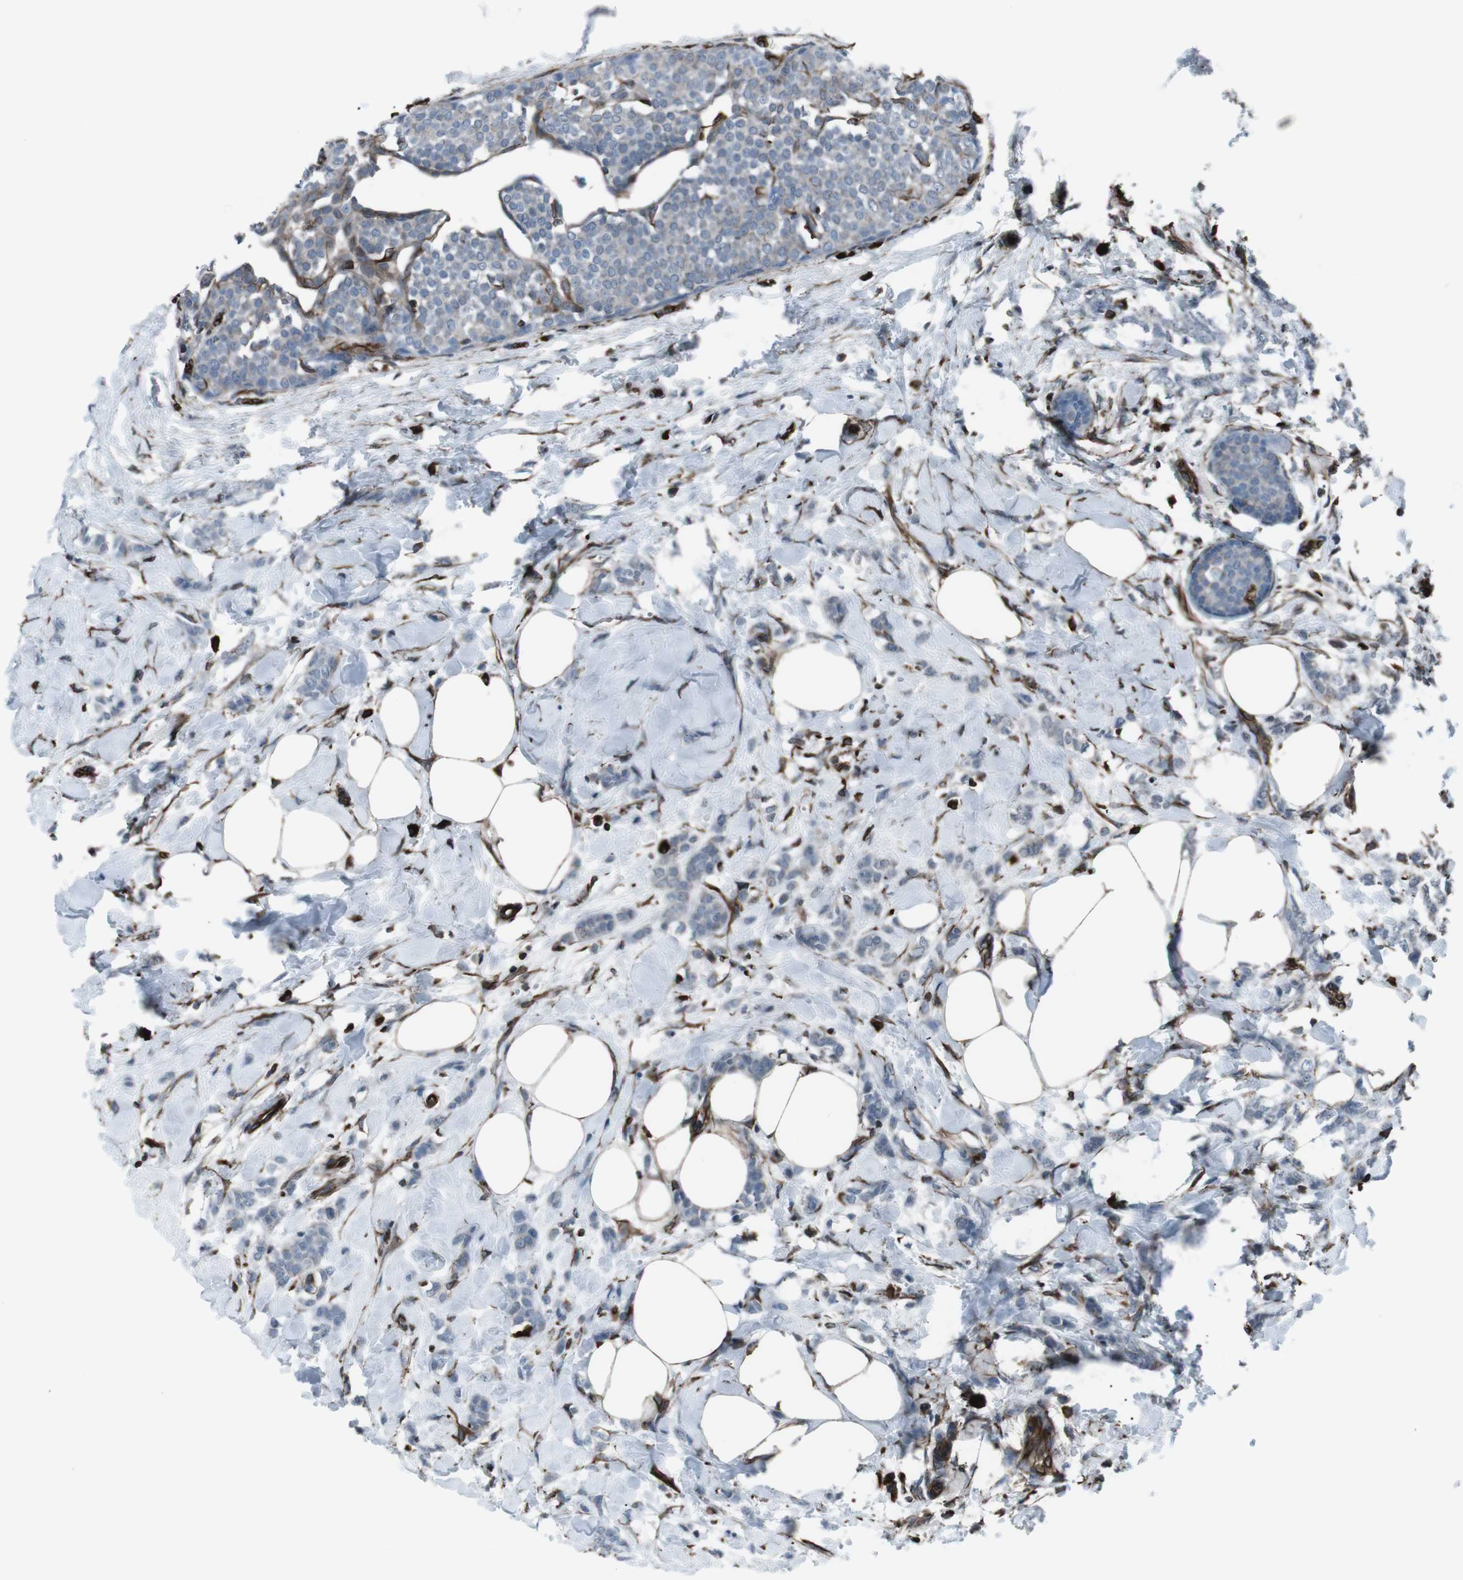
{"staining": {"intensity": "negative", "quantity": "none", "location": "none"}, "tissue": "breast cancer", "cell_type": "Tumor cells", "image_type": "cancer", "snomed": [{"axis": "morphology", "description": "Lobular carcinoma, in situ"}, {"axis": "morphology", "description": "Lobular carcinoma"}, {"axis": "topography", "description": "Breast"}], "caption": "Immunohistochemistry (IHC) histopathology image of breast cancer (lobular carcinoma) stained for a protein (brown), which exhibits no expression in tumor cells.", "gene": "TMEM141", "patient": {"sex": "female", "age": 41}}